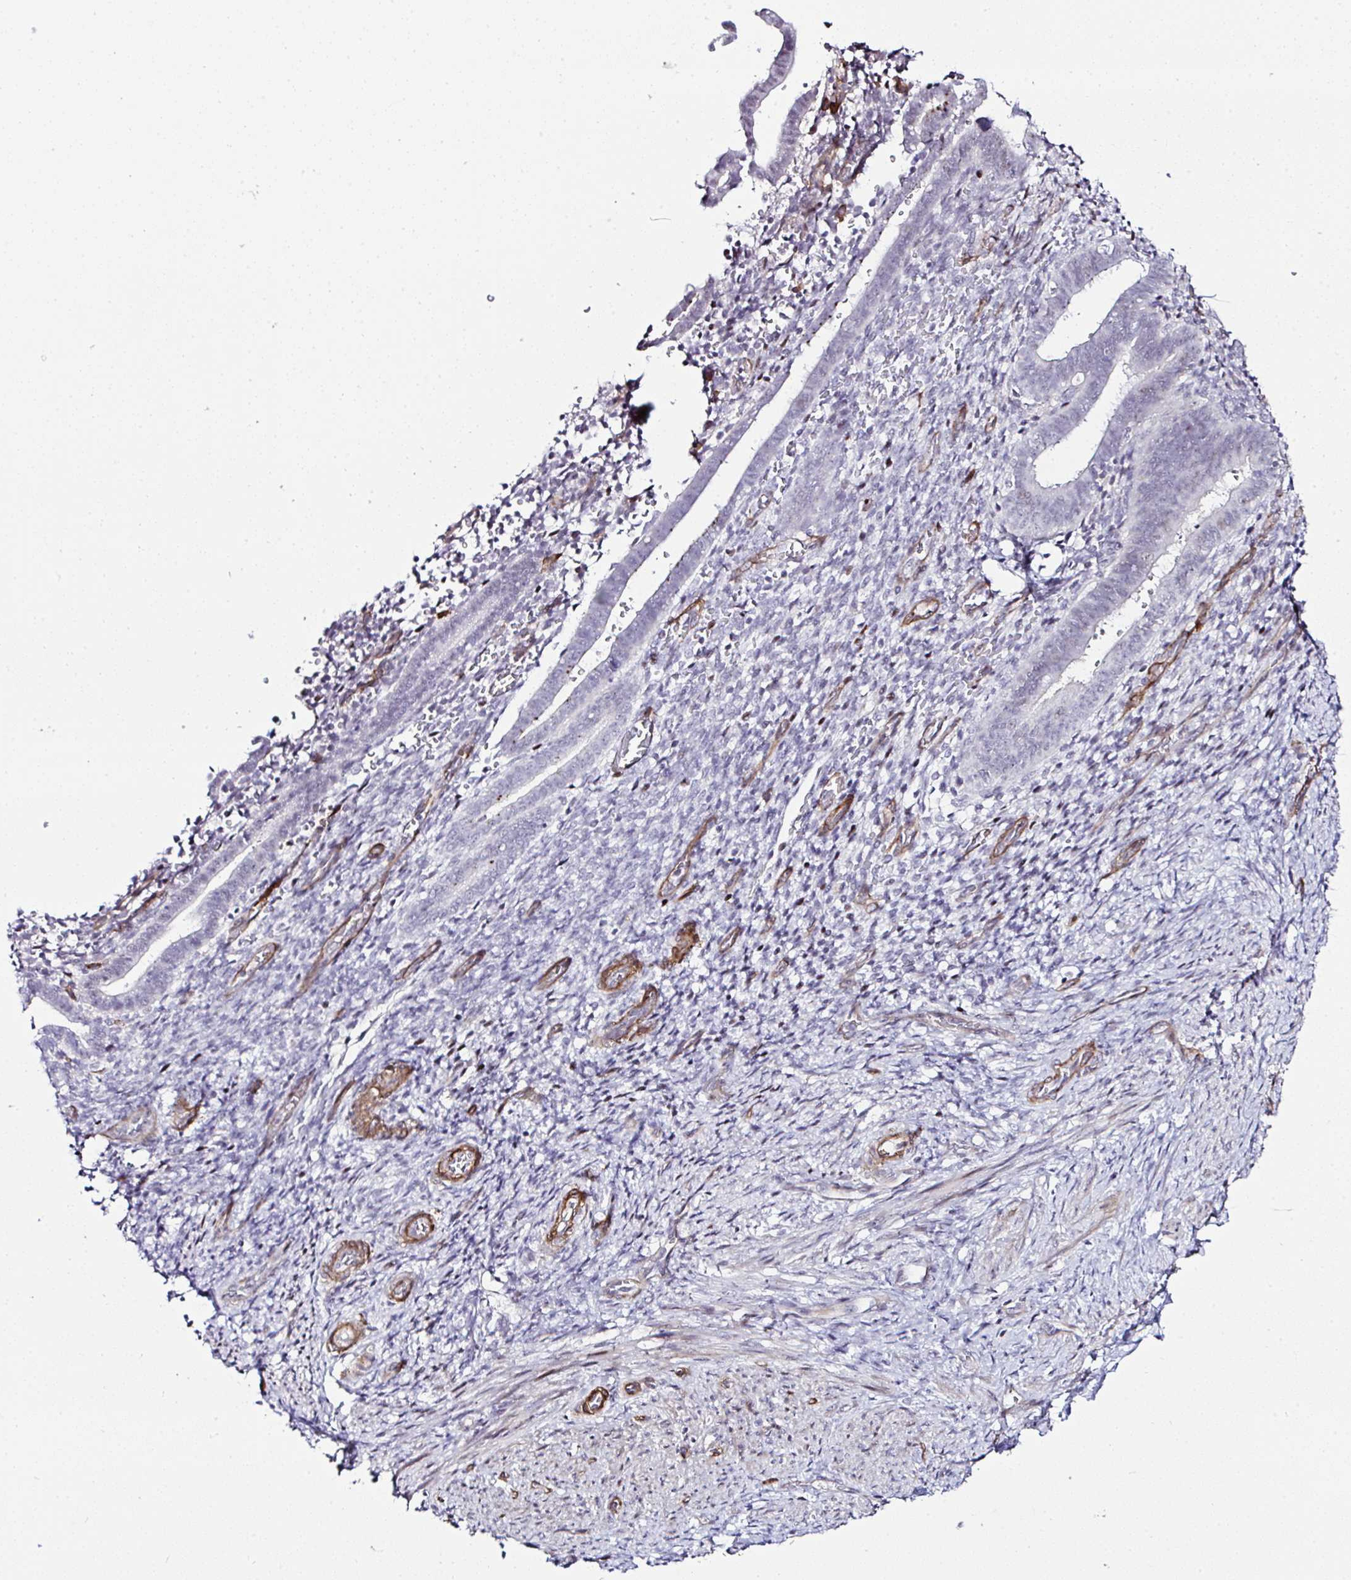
{"staining": {"intensity": "negative", "quantity": "none", "location": "none"}, "tissue": "endometrium", "cell_type": "Cells in endometrial stroma", "image_type": "normal", "snomed": [{"axis": "morphology", "description": "Normal tissue, NOS"}, {"axis": "topography", "description": "Endometrium"}], "caption": "Cells in endometrial stroma are negative for brown protein staining in benign endometrium. Brightfield microscopy of IHC stained with DAB (brown) and hematoxylin (blue), captured at high magnification.", "gene": "FBXO34", "patient": {"sex": "female", "age": 34}}